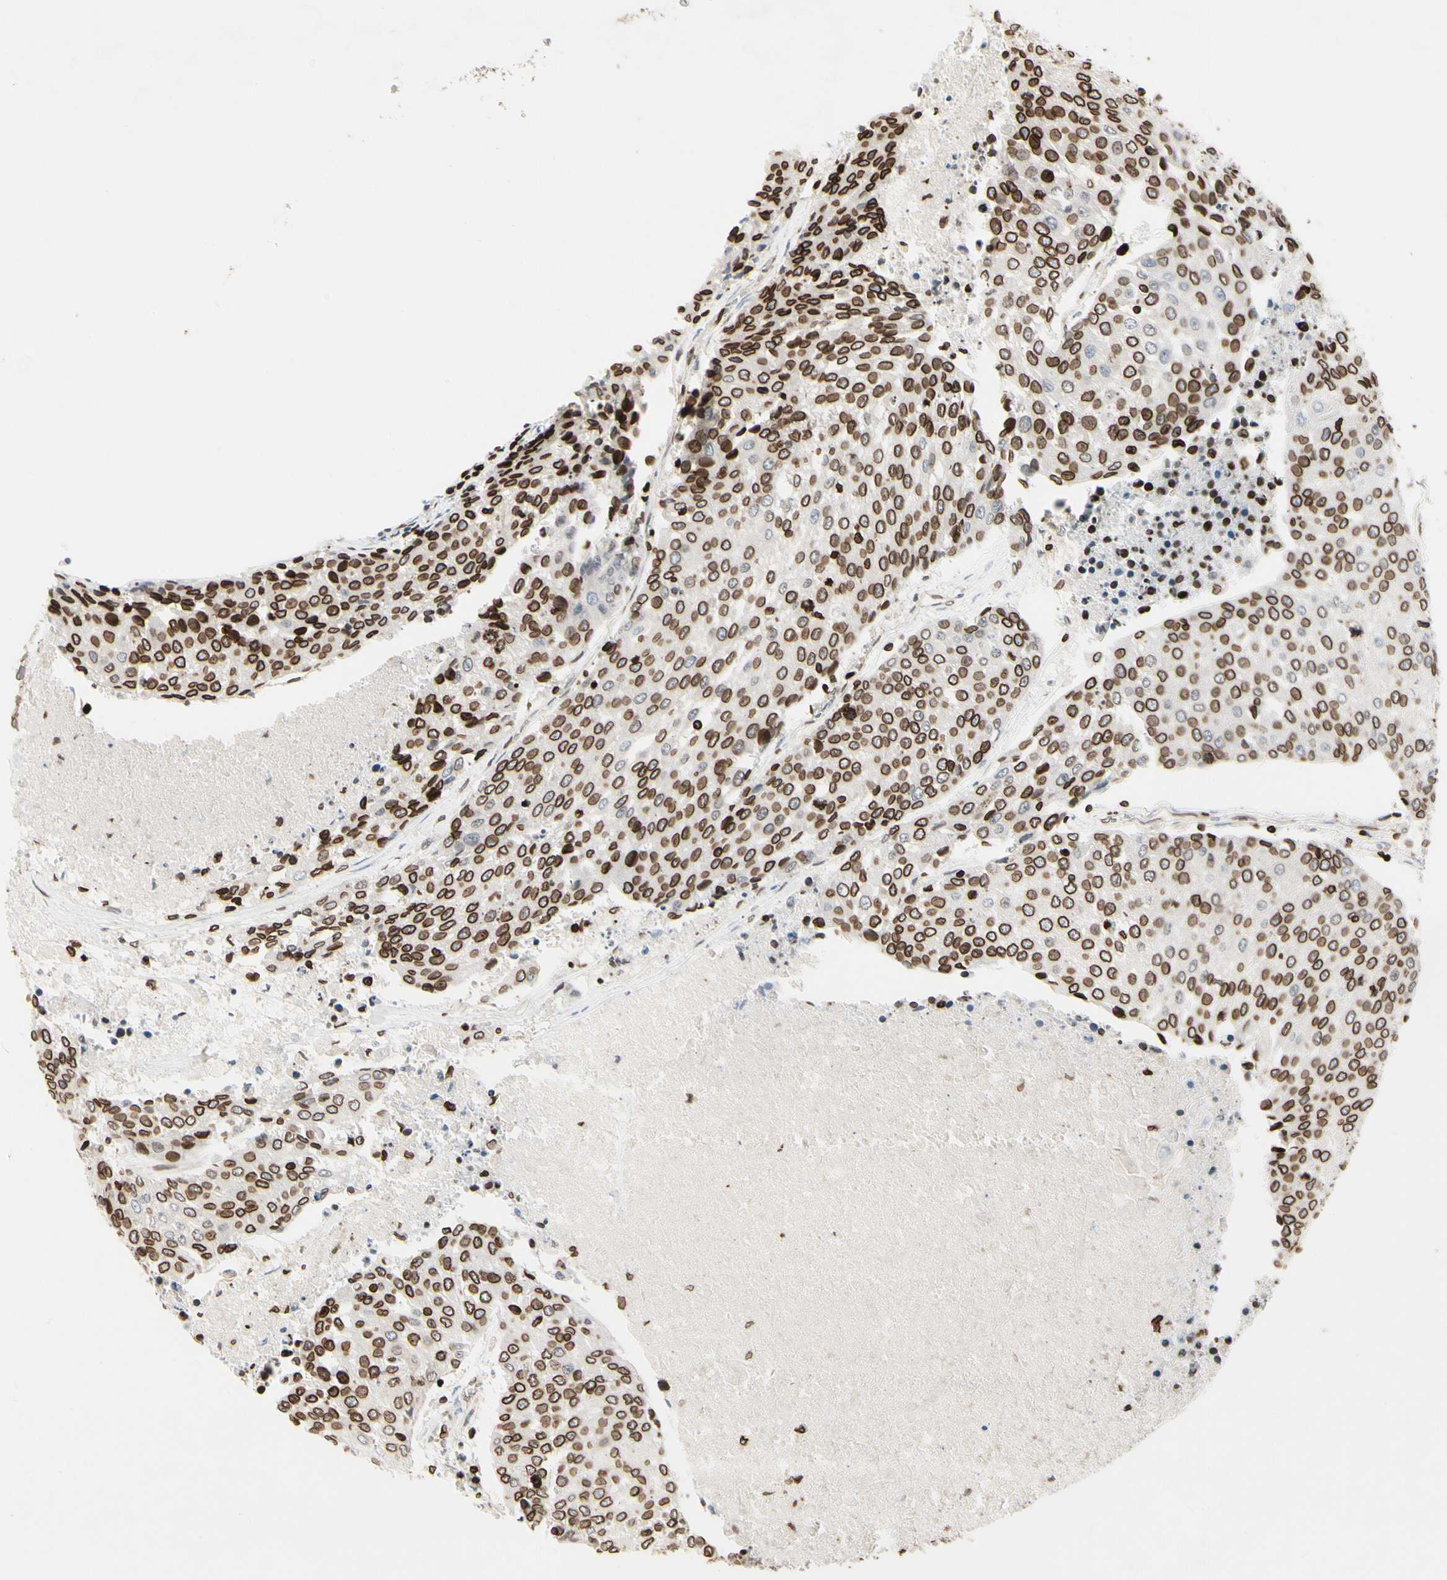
{"staining": {"intensity": "strong", "quantity": ">75%", "location": "cytoplasmic/membranous,nuclear"}, "tissue": "urothelial cancer", "cell_type": "Tumor cells", "image_type": "cancer", "snomed": [{"axis": "morphology", "description": "Urothelial carcinoma, High grade"}, {"axis": "topography", "description": "Urinary bladder"}], "caption": "Urothelial carcinoma (high-grade) tissue shows strong cytoplasmic/membranous and nuclear positivity in approximately >75% of tumor cells (DAB = brown stain, brightfield microscopy at high magnification).", "gene": "TMPO", "patient": {"sex": "female", "age": 85}}